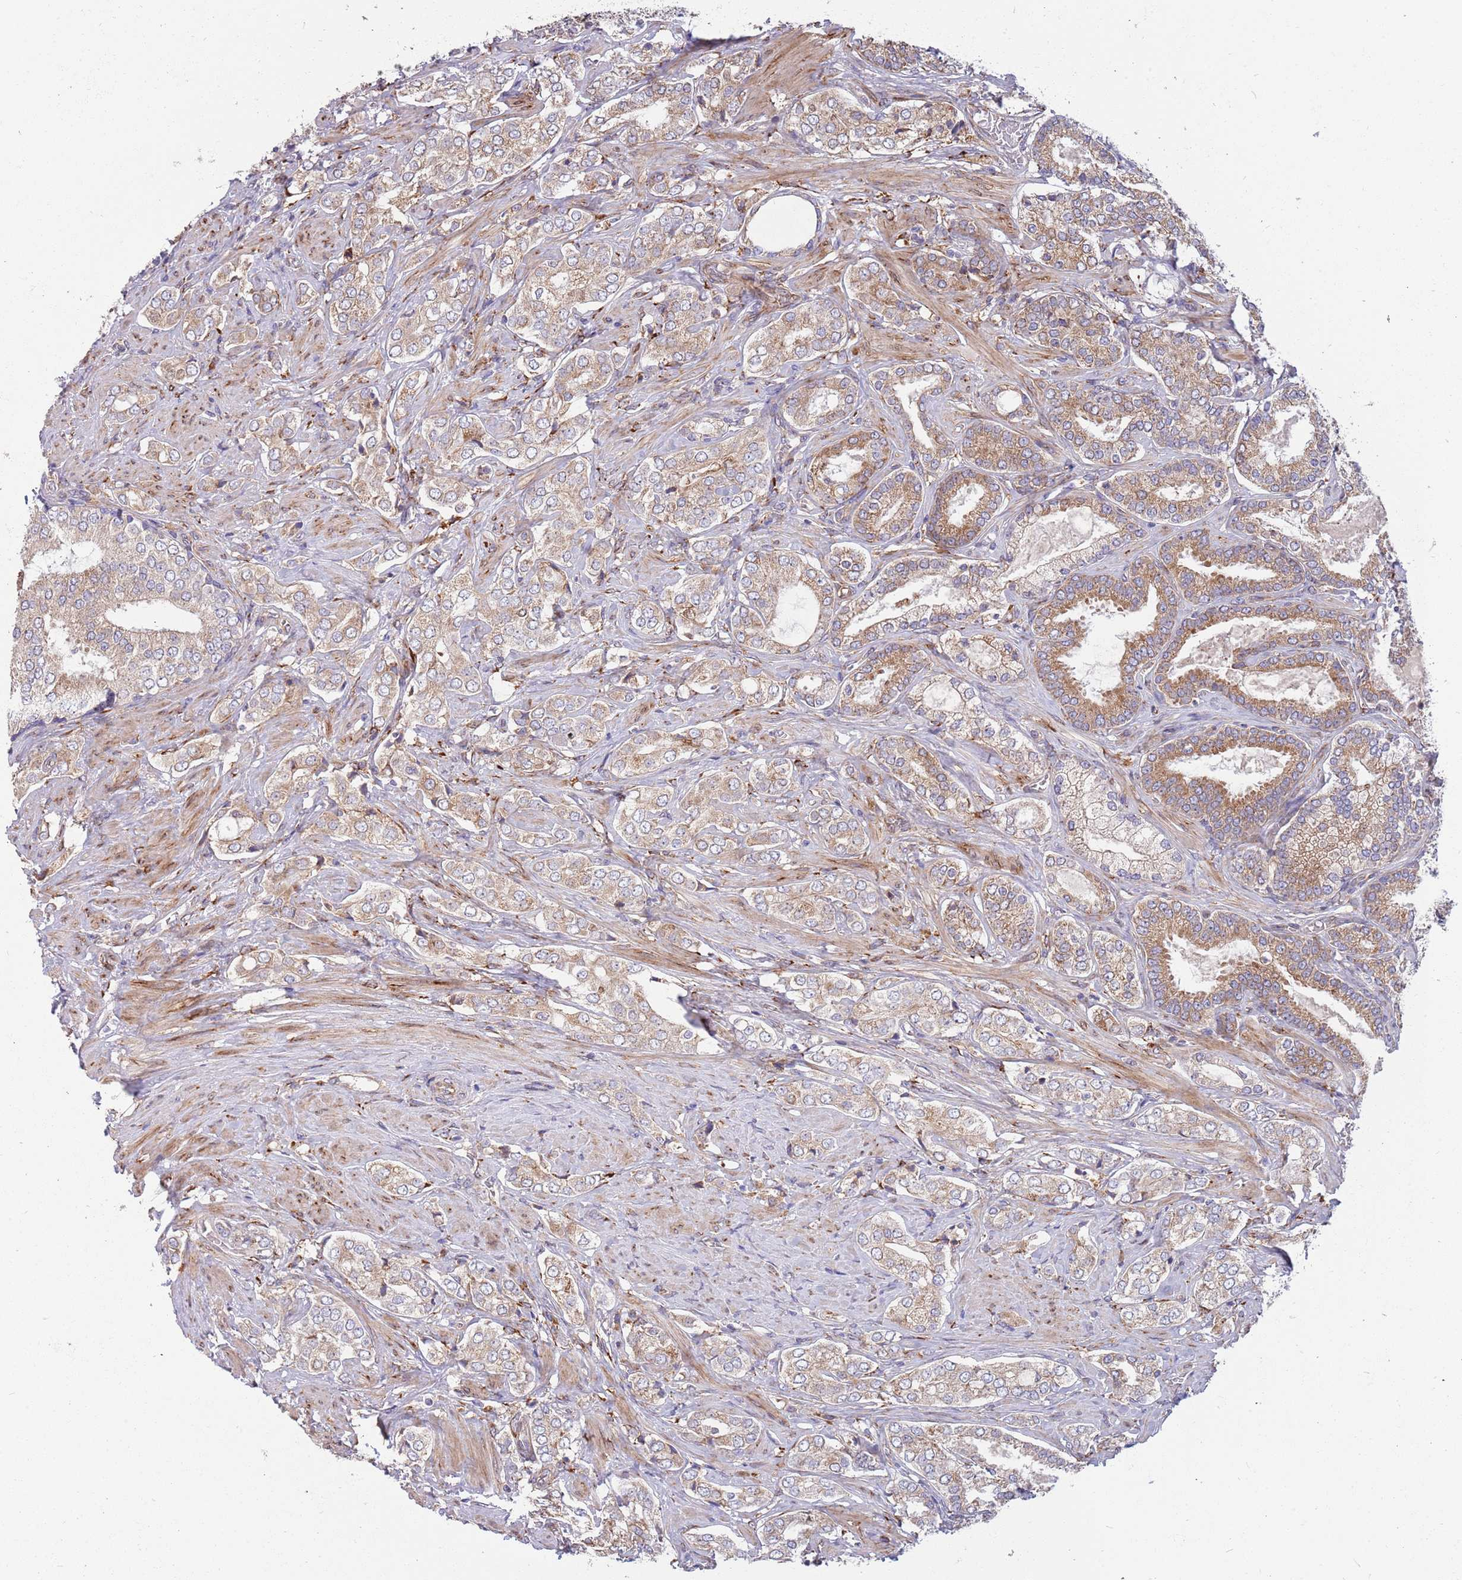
{"staining": {"intensity": "moderate", "quantity": ">75%", "location": "cytoplasmic/membranous"}, "tissue": "prostate cancer", "cell_type": "Tumor cells", "image_type": "cancer", "snomed": [{"axis": "morphology", "description": "Adenocarcinoma, High grade"}, {"axis": "topography", "description": "Prostate"}], "caption": "A photomicrograph showing moderate cytoplasmic/membranous staining in approximately >75% of tumor cells in prostate cancer, as visualized by brown immunohistochemical staining.", "gene": "ARMCX6", "patient": {"sex": "male", "age": 71}}